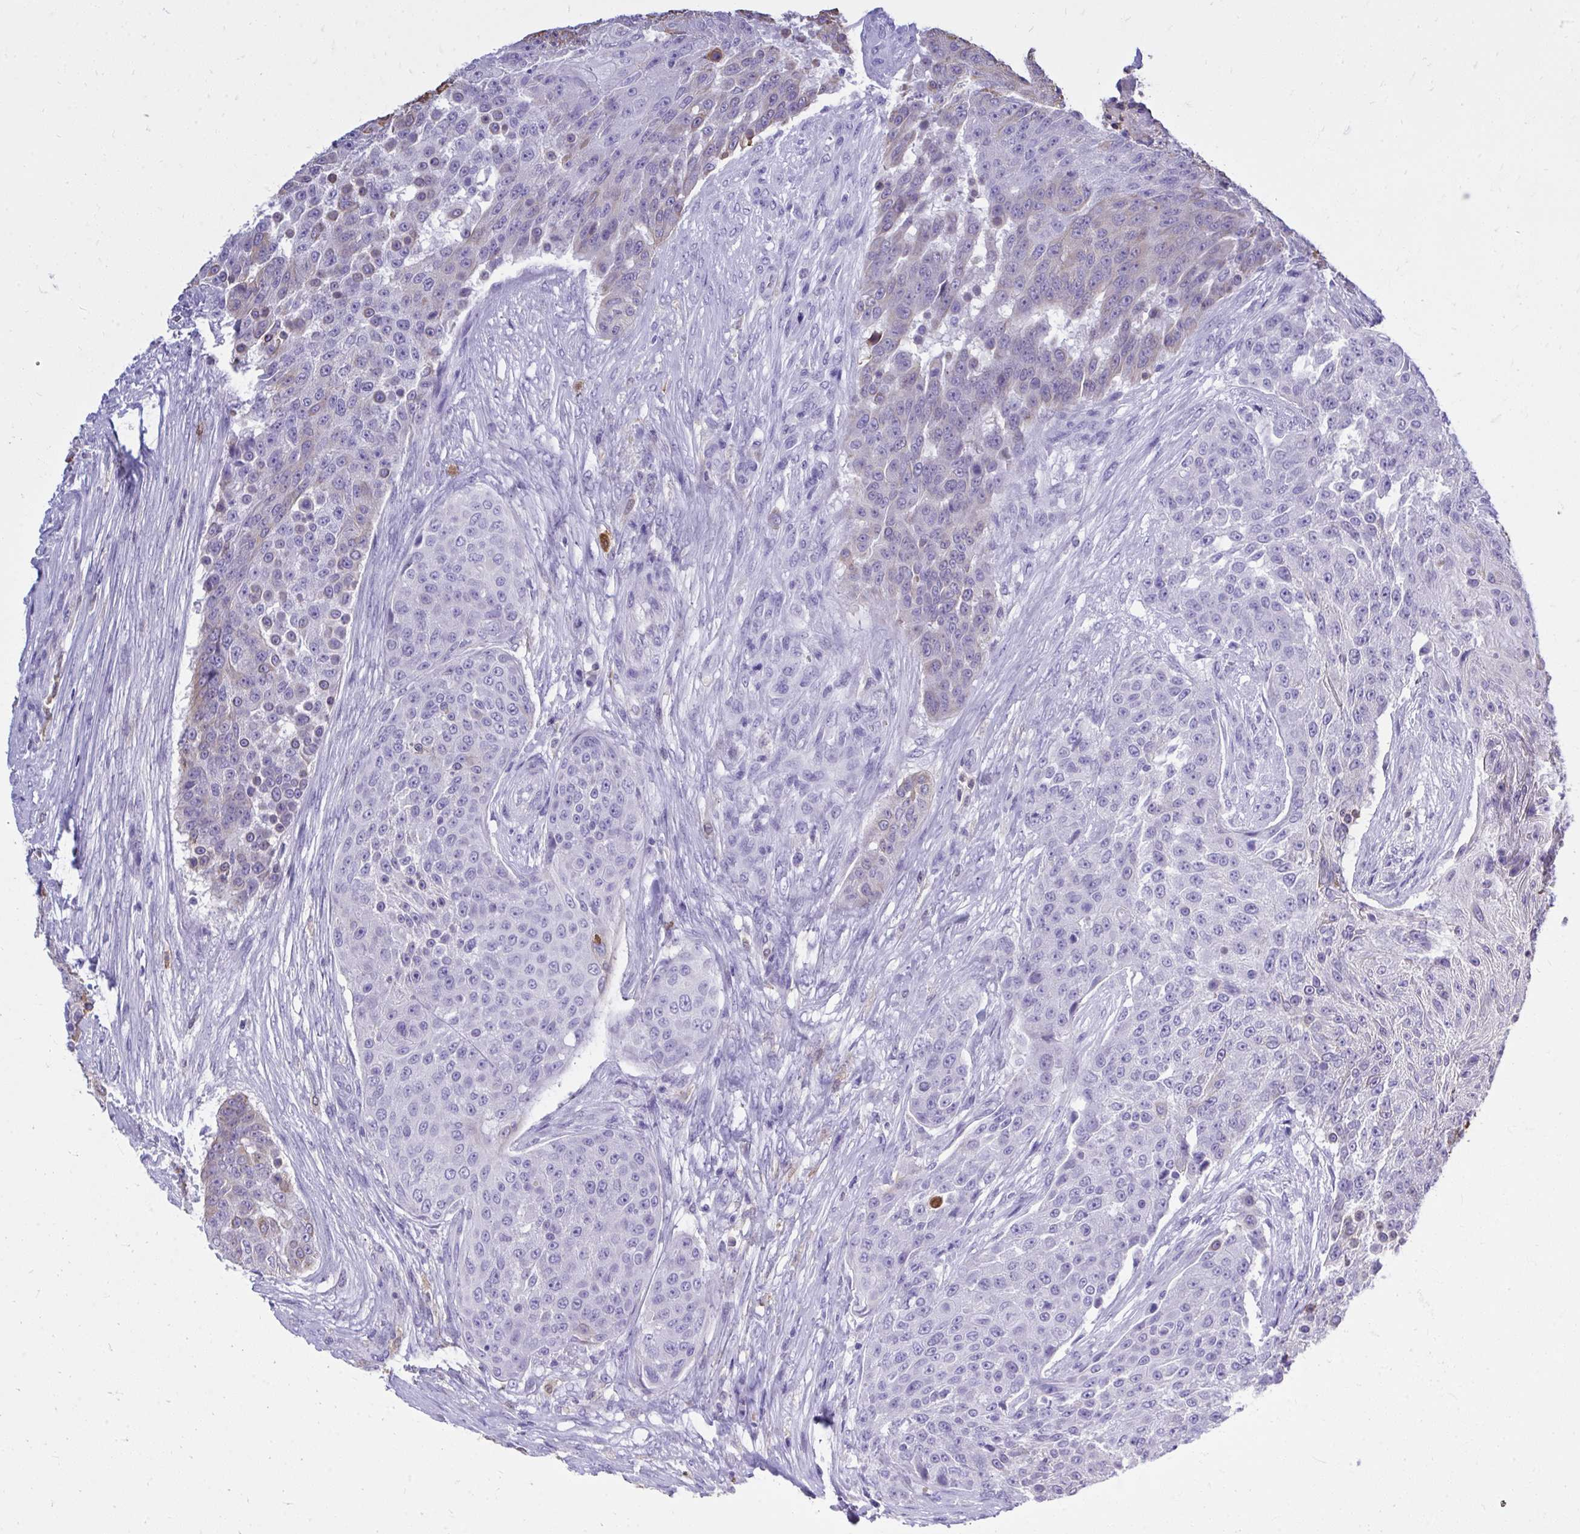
{"staining": {"intensity": "weak", "quantity": "<25%", "location": "cytoplasmic/membranous"}, "tissue": "urothelial cancer", "cell_type": "Tumor cells", "image_type": "cancer", "snomed": [{"axis": "morphology", "description": "Urothelial carcinoma, High grade"}, {"axis": "topography", "description": "Urinary bladder"}], "caption": "The immunohistochemistry histopathology image has no significant expression in tumor cells of urothelial cancer tissue.", "gene": "PSD", "patient": {"sex": "female", "age": 63}}